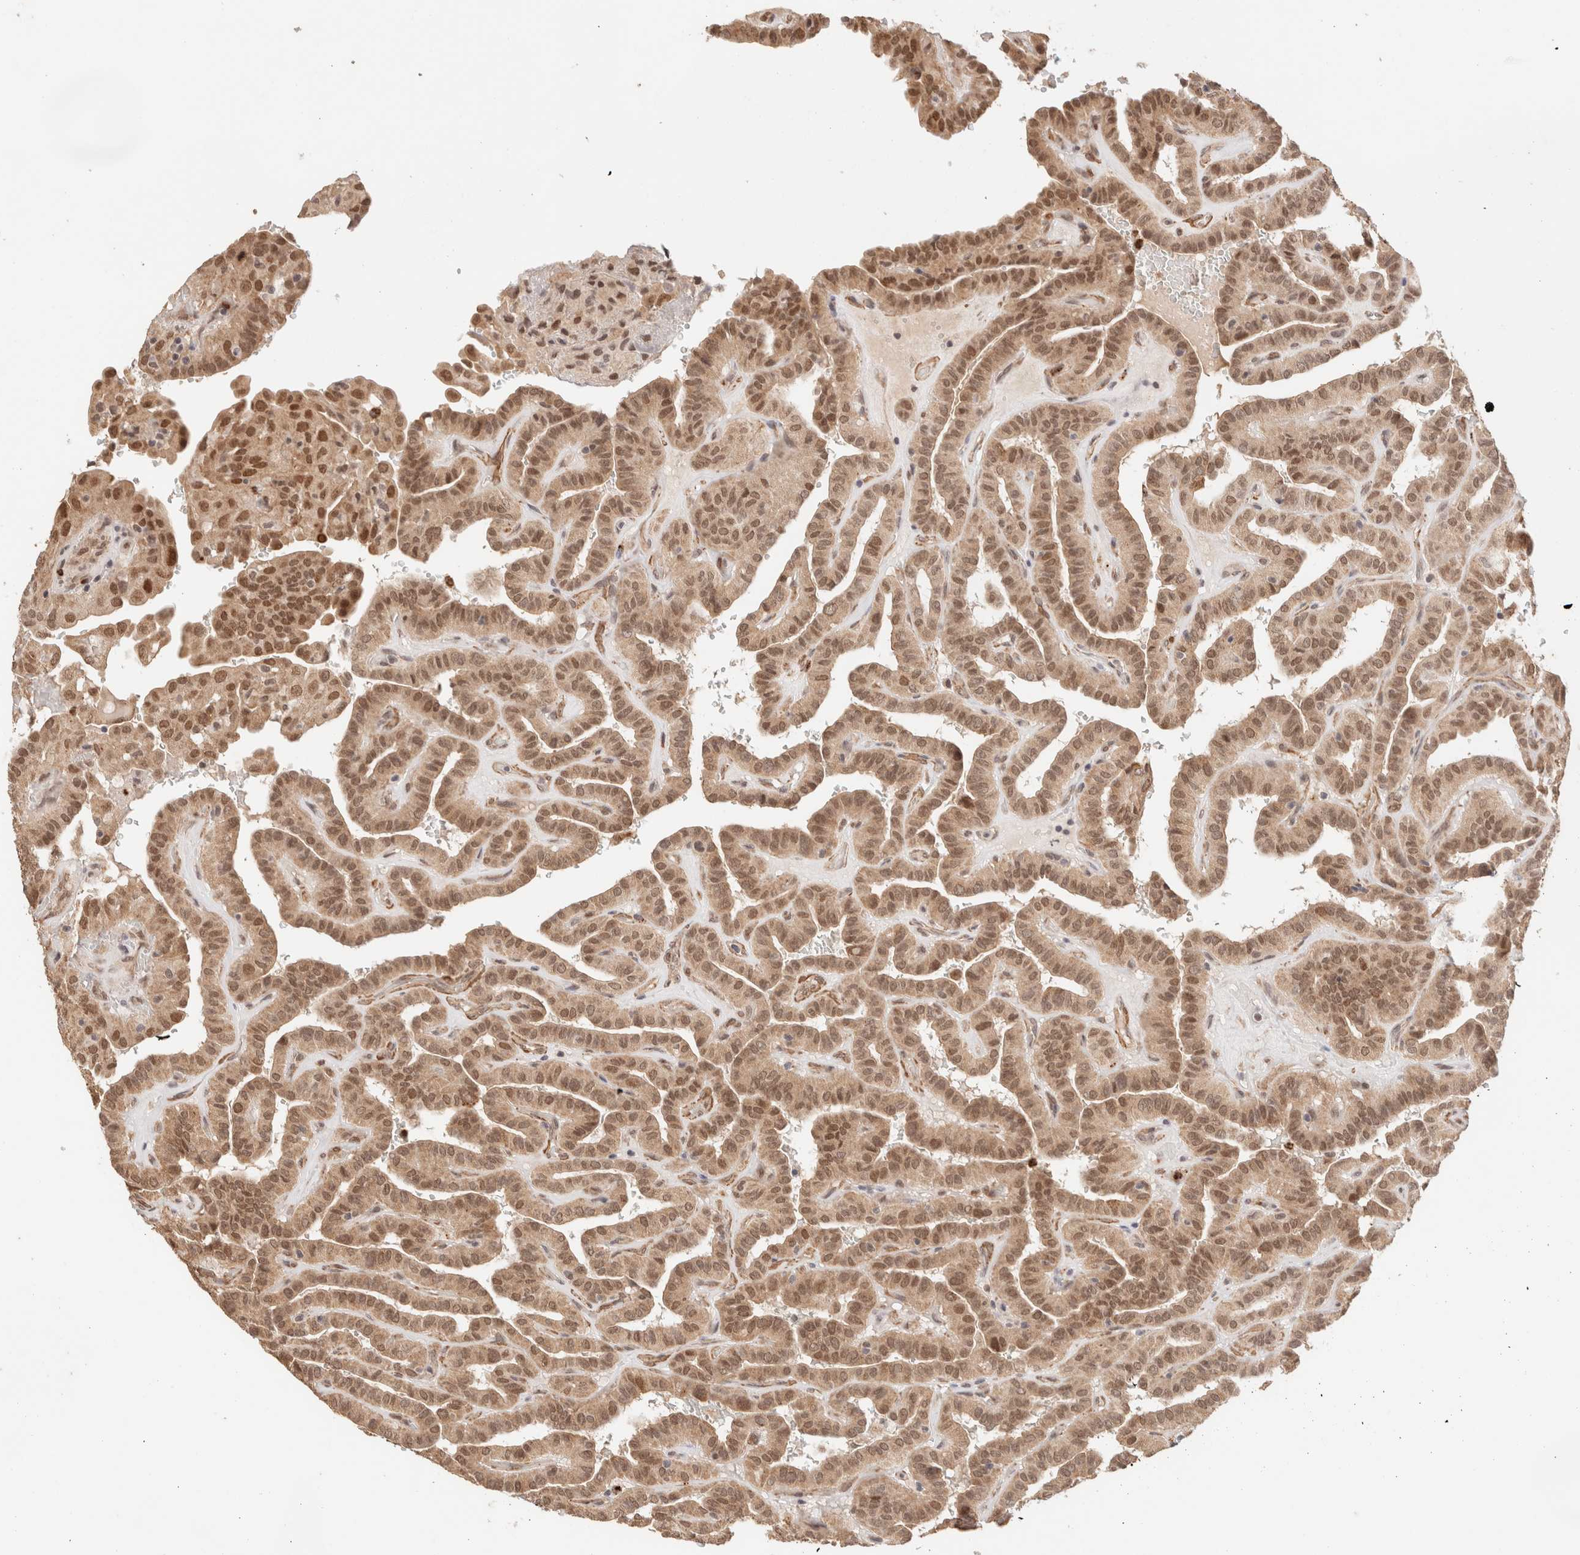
{"staining": {"intensity": "moderate", "quantity": ">75%", "location": "cytoplasmic/membranous,nuclear"}, "tissue": "thyroid cancer", "cell_type": "Tumor cells", "image_type": "cancer", "snomed": [{"axis": "morphology", "description": "Papillary adenocarcinoma, NOS"}, {"axis": "topography", "description": "Thyroid gland"}], "caption": "Thyroid cancer (papillary adenocarcinoma) stained with DAB immunohistochemistry reveals medium levels of moderate cytoplasmic/membranous and nuclear positivity in approximately >75% of tumor cells. The staining is performed using DAB (3,3'-diaminobenzidine) brown chromogen to label protein expression. The nuclei are counter-stained blue using hematoxylin.", "gene": "BRPF3", "patient": {"sex": "male", "age": 77}}